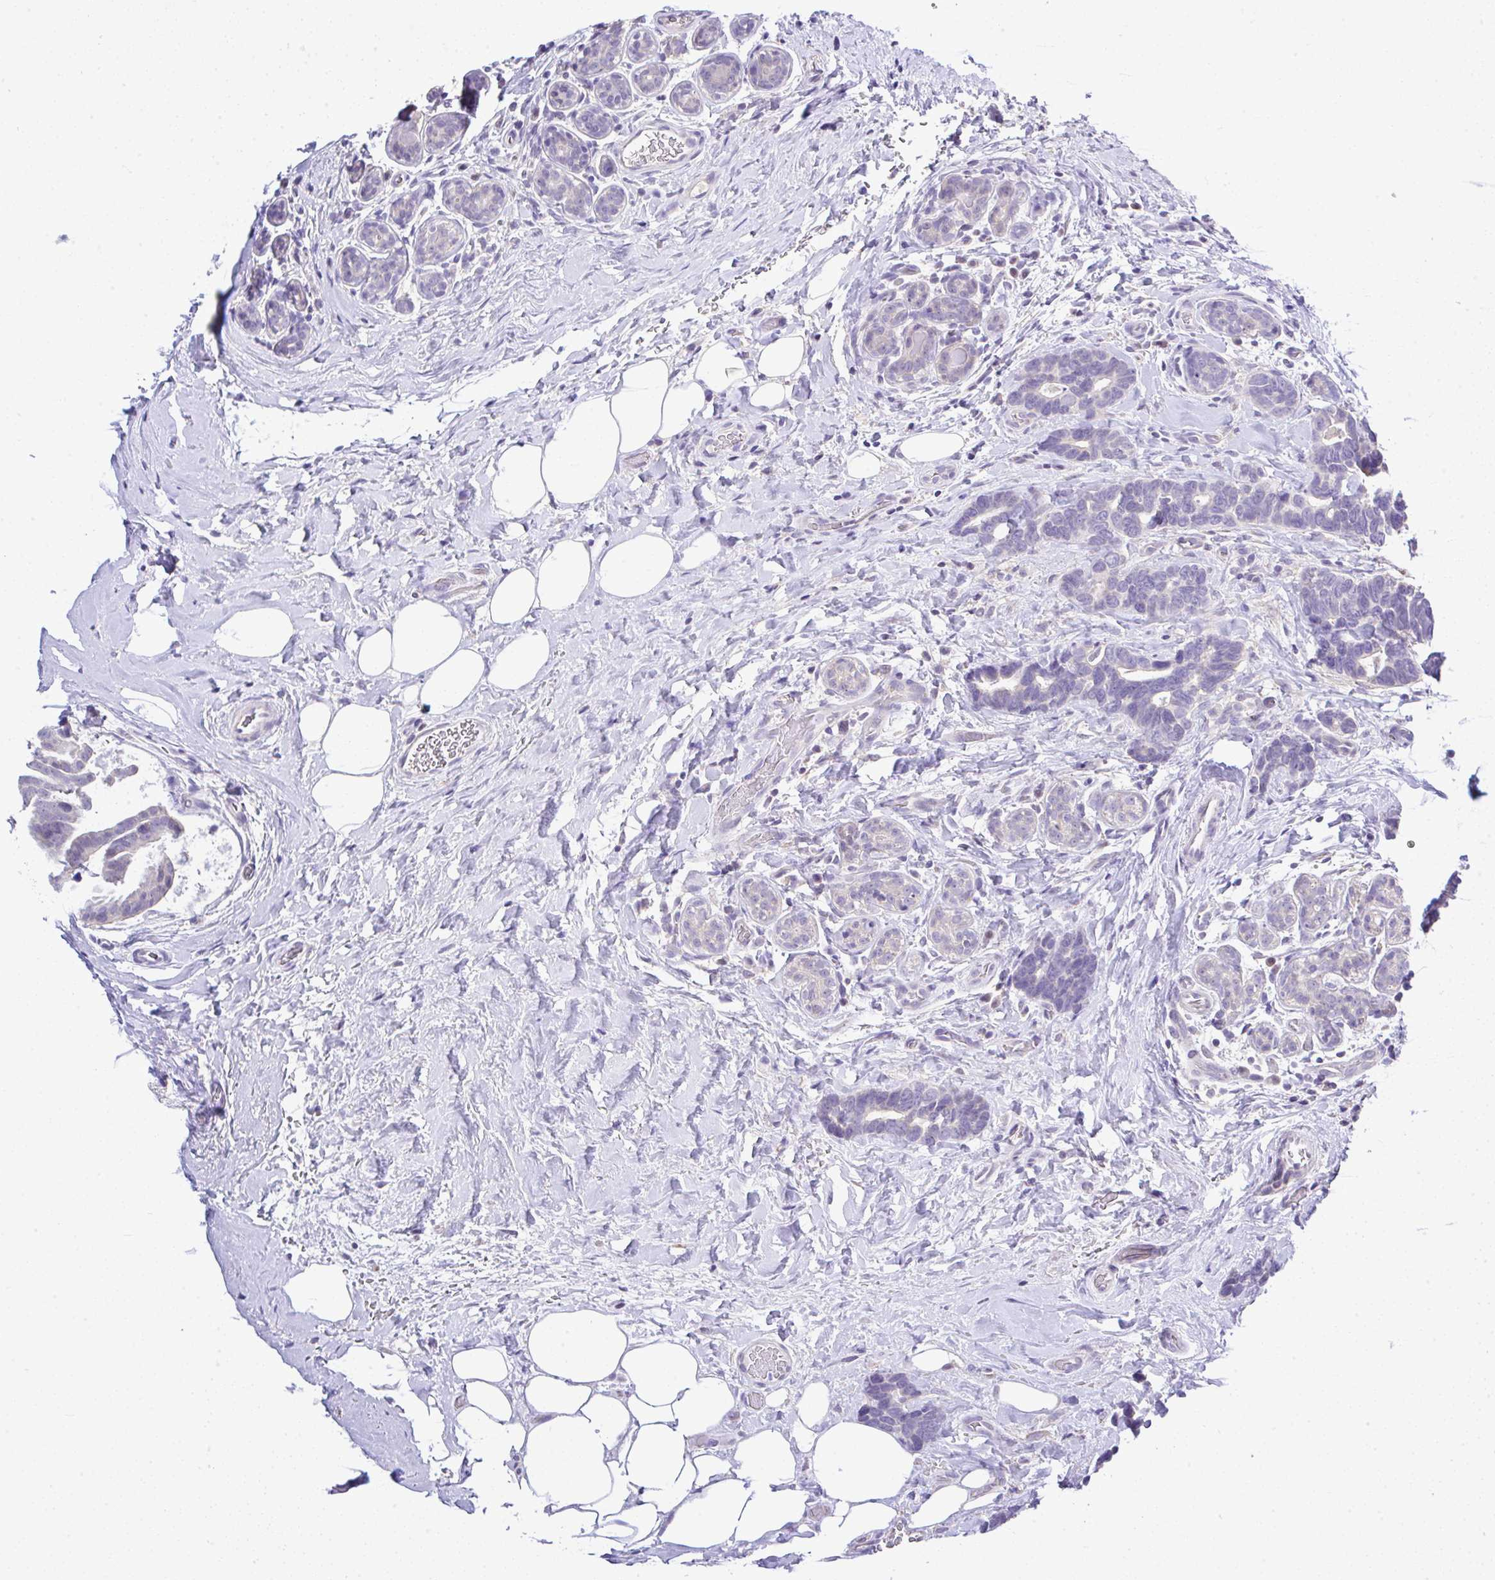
{"staining": {"intensity": "negative", "quantity": "none", "location": "none"}, "tissue": "breast cancer", "cell_type": "Tumor cells", "image_type": "cancer", "snomed": [{"axis": "morphology", "description": "Duct carcinoma"}, {"axis": "topography", "description": "Breast"}], "caption": "There is no significant staining in tumor cells of breast invasive ductal carcinoma.", "gene": "CTU1", "patient": {"sex": "female", "age": 71}}